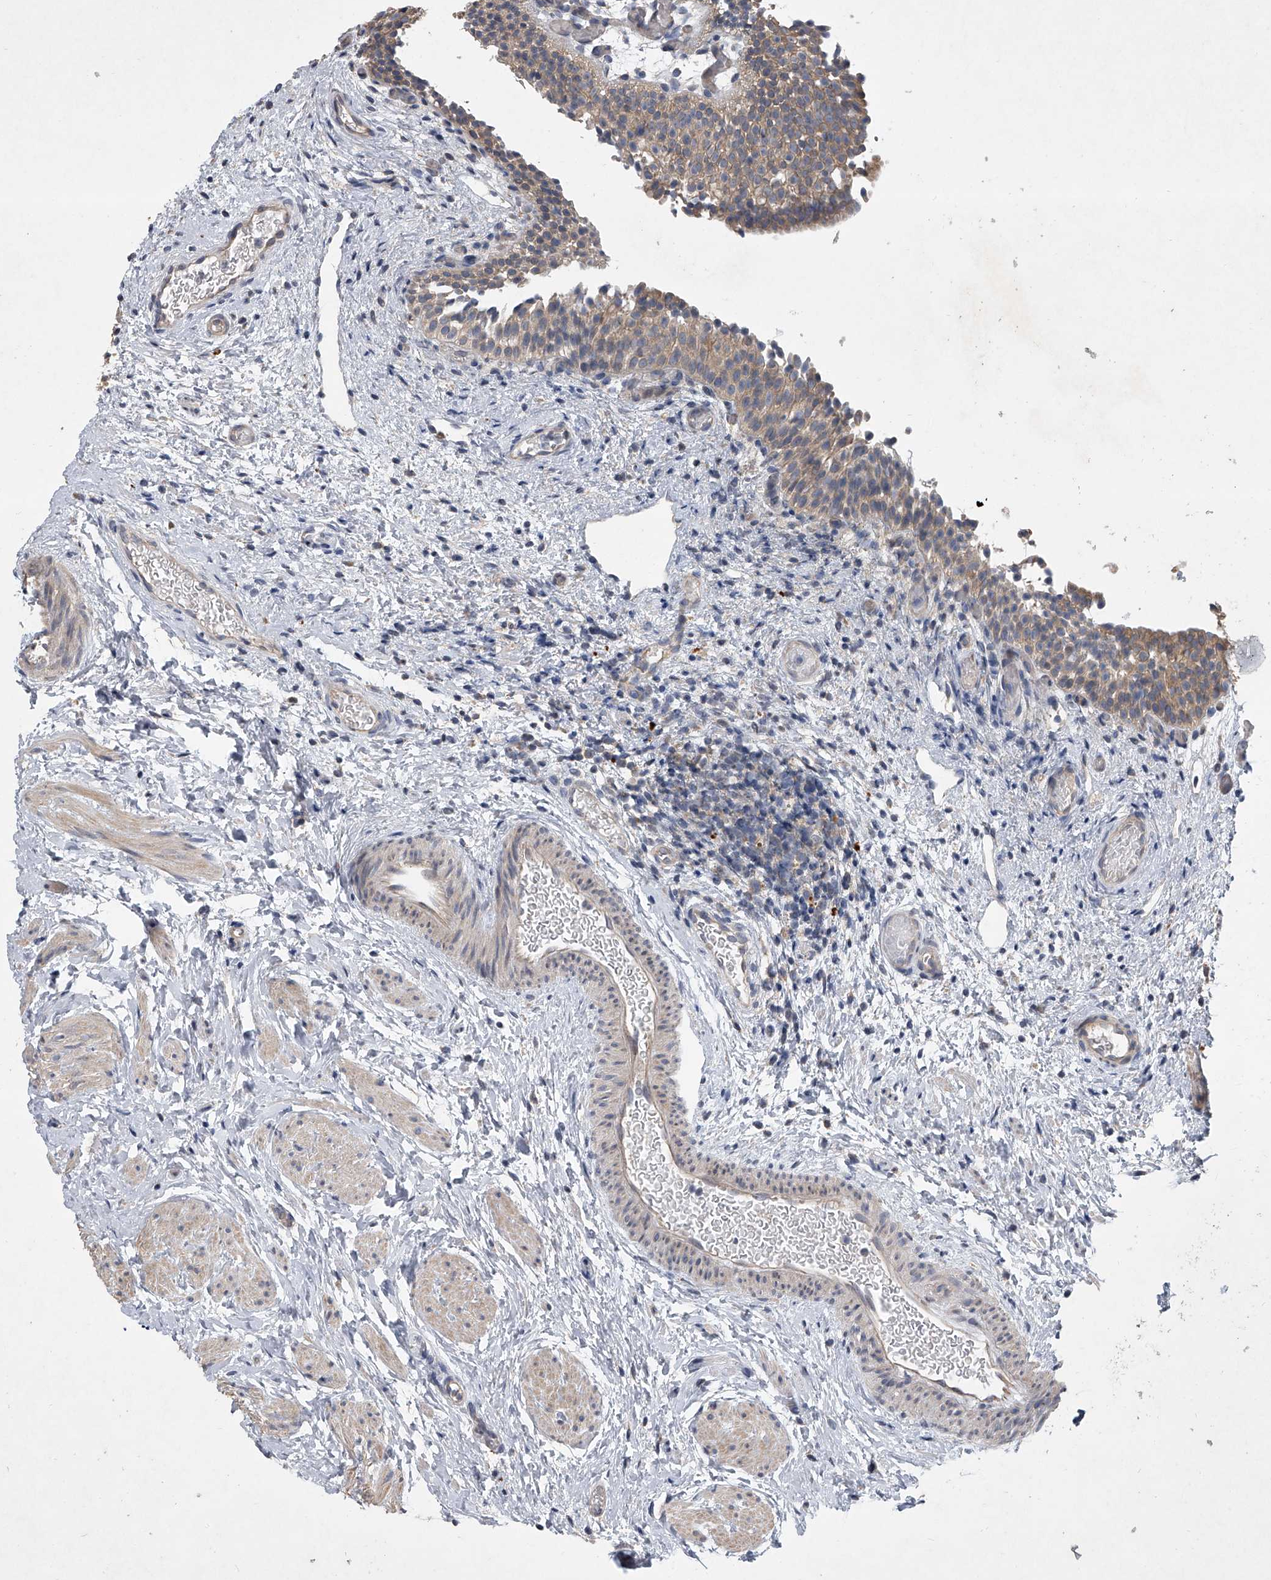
{"staining": {"intensity": "weak", "quantity": ">75%", "location": "cytoplasmic/membranous"}, "tissue": "urinary bladder", "cell_type": "Urothelial cells", "image_type": "normal", "snomed": [{"axis": "morphology", "description": "Normal tissue, NOS"}, {"axis": "topography", "description": "Urinary bladder"}], "caption": "Immunohistochemical staining of normal human urinary bladder shows weak cytoplasmic/membranous protein staining in about >75% of urothelial cells.", "gene": "DOCK9", "patient": {"sex": "male", "age": 1}}